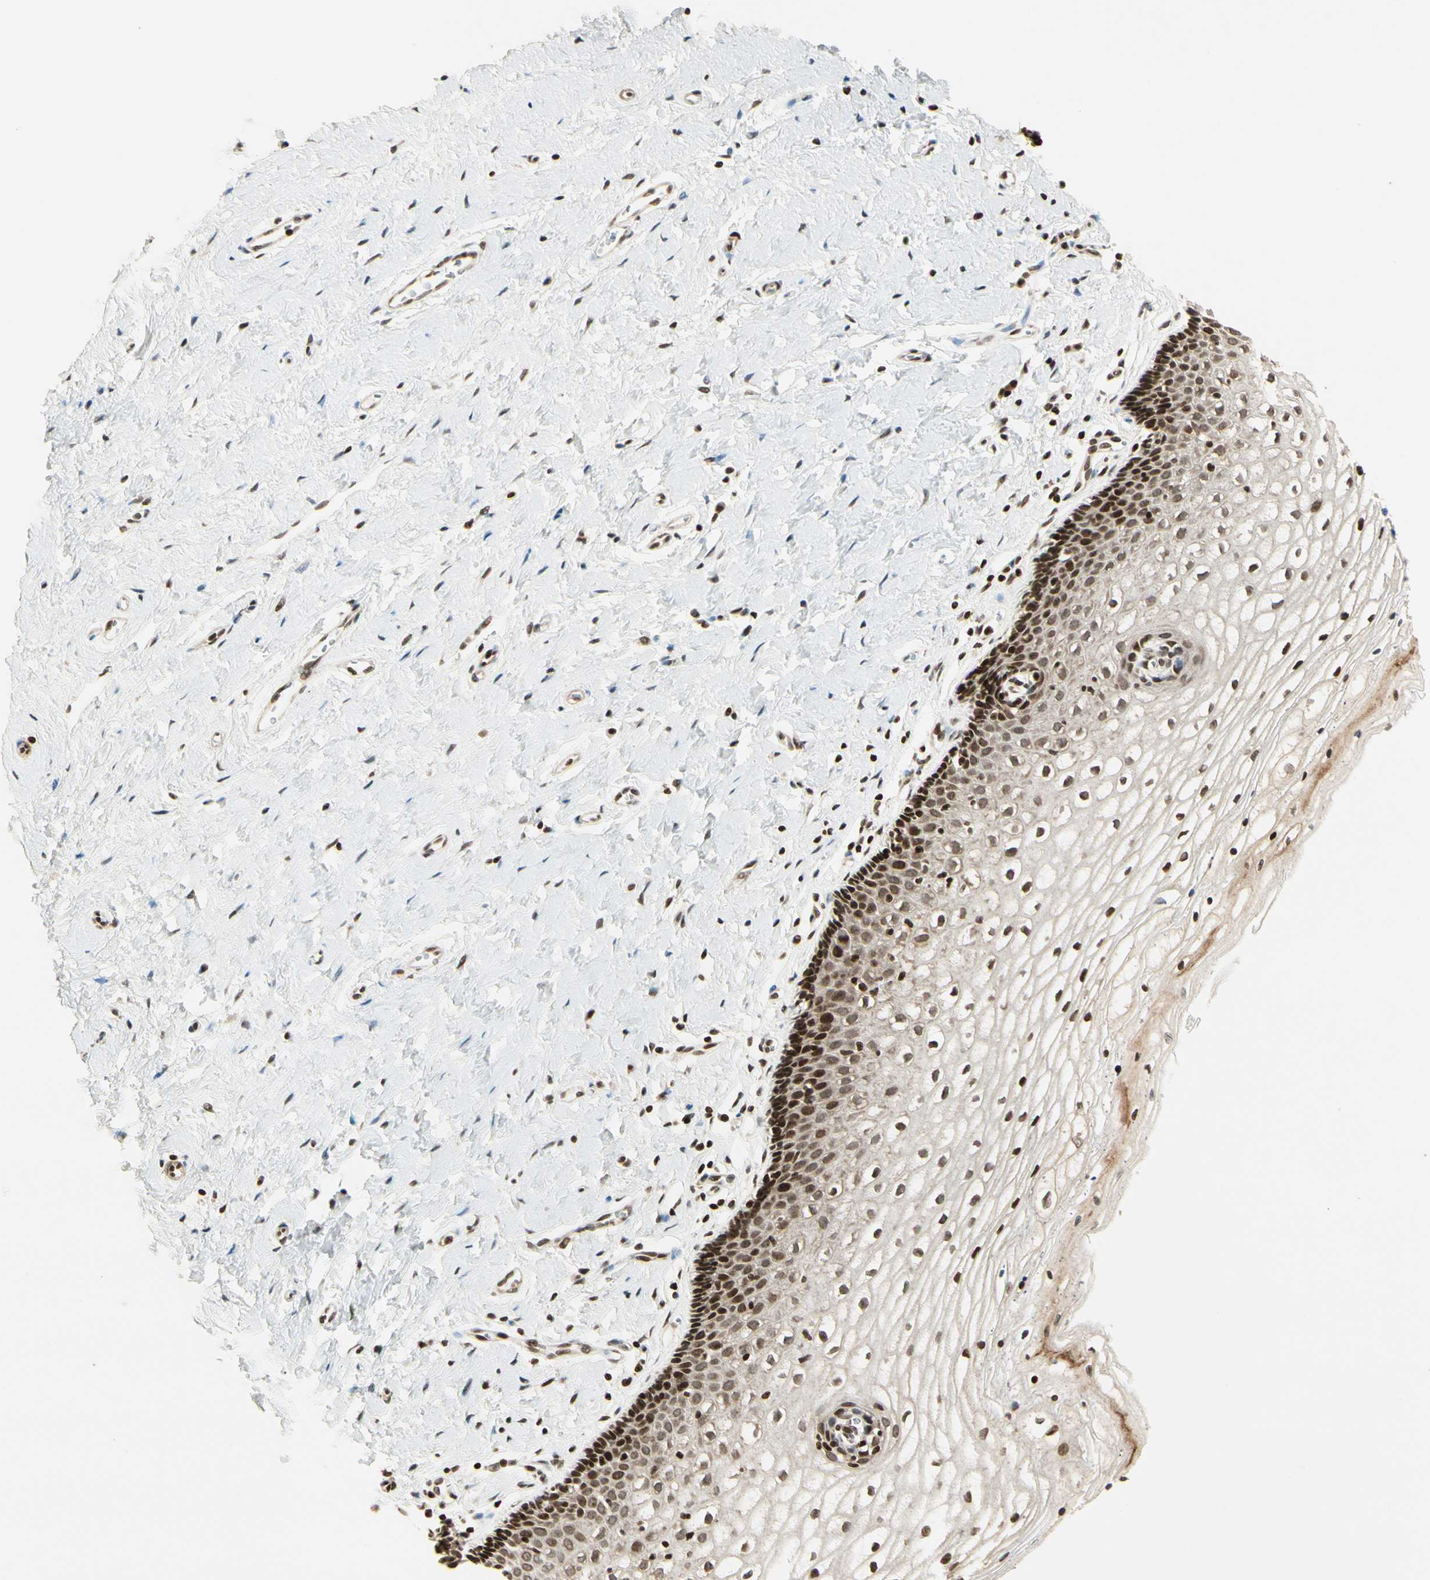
{"staining": {"intensity": "strong", "quantity": ">75%", "location": "nuclear"}, "tissue": "vagina", "cell_type": "Squamous epithelial cells", "image_type": "normal", "snomed": [{"axis": "morphology", "description": "Normal tissue, NOS"}, {"axis": "topography", "description": "Soft tissue"}, {"axis": "topography", "description": "Vagina"}], "caption": "IHC (DAB (3,3'-diaminobenzidine)) staining of benign vagina displays strong nuclear protein staining in about >75% of squamous epithelial cells.", "gene": "TSHZ3", "patient": {"sex": "female", "age": 61}}